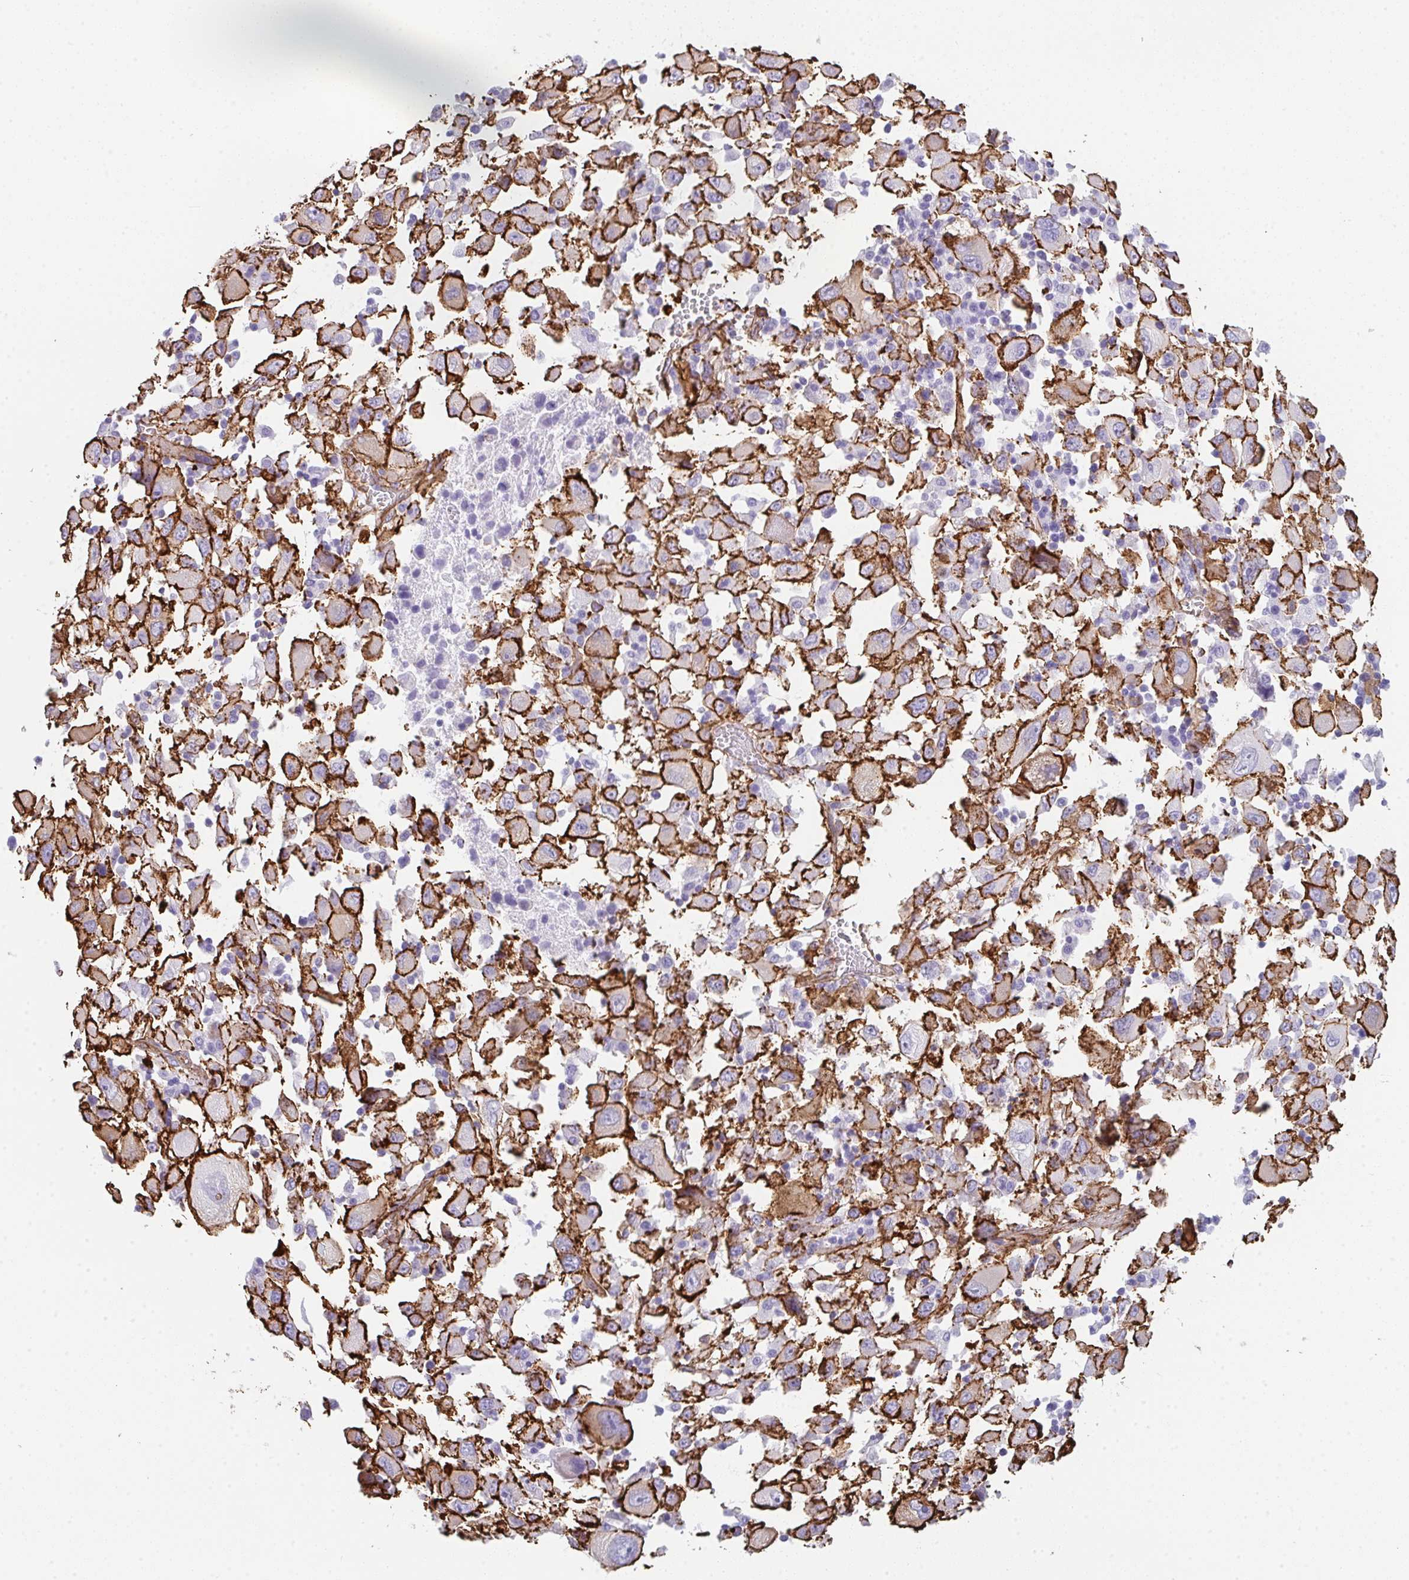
{"staining": {"intensity": "strong", "quantity": ">75%", "location": "cytoplasmic/membranous"}, "tissue": "melanoma", "cell_type": "Tumor cells", "image_type": "cancer", "snomed": [{"axis": "morphology", "description": "Malignant melanoma, Metastatic site"}, {"axis": "topography", "description": "Soft tissue"}], "caption": "A histopathology image of melanoma stained for a protein reveals strong cytoplasmic/membranous brown staining in tumor cells.", "gene": "DBN1", "patient": {"sex": "male", "age": 50}}